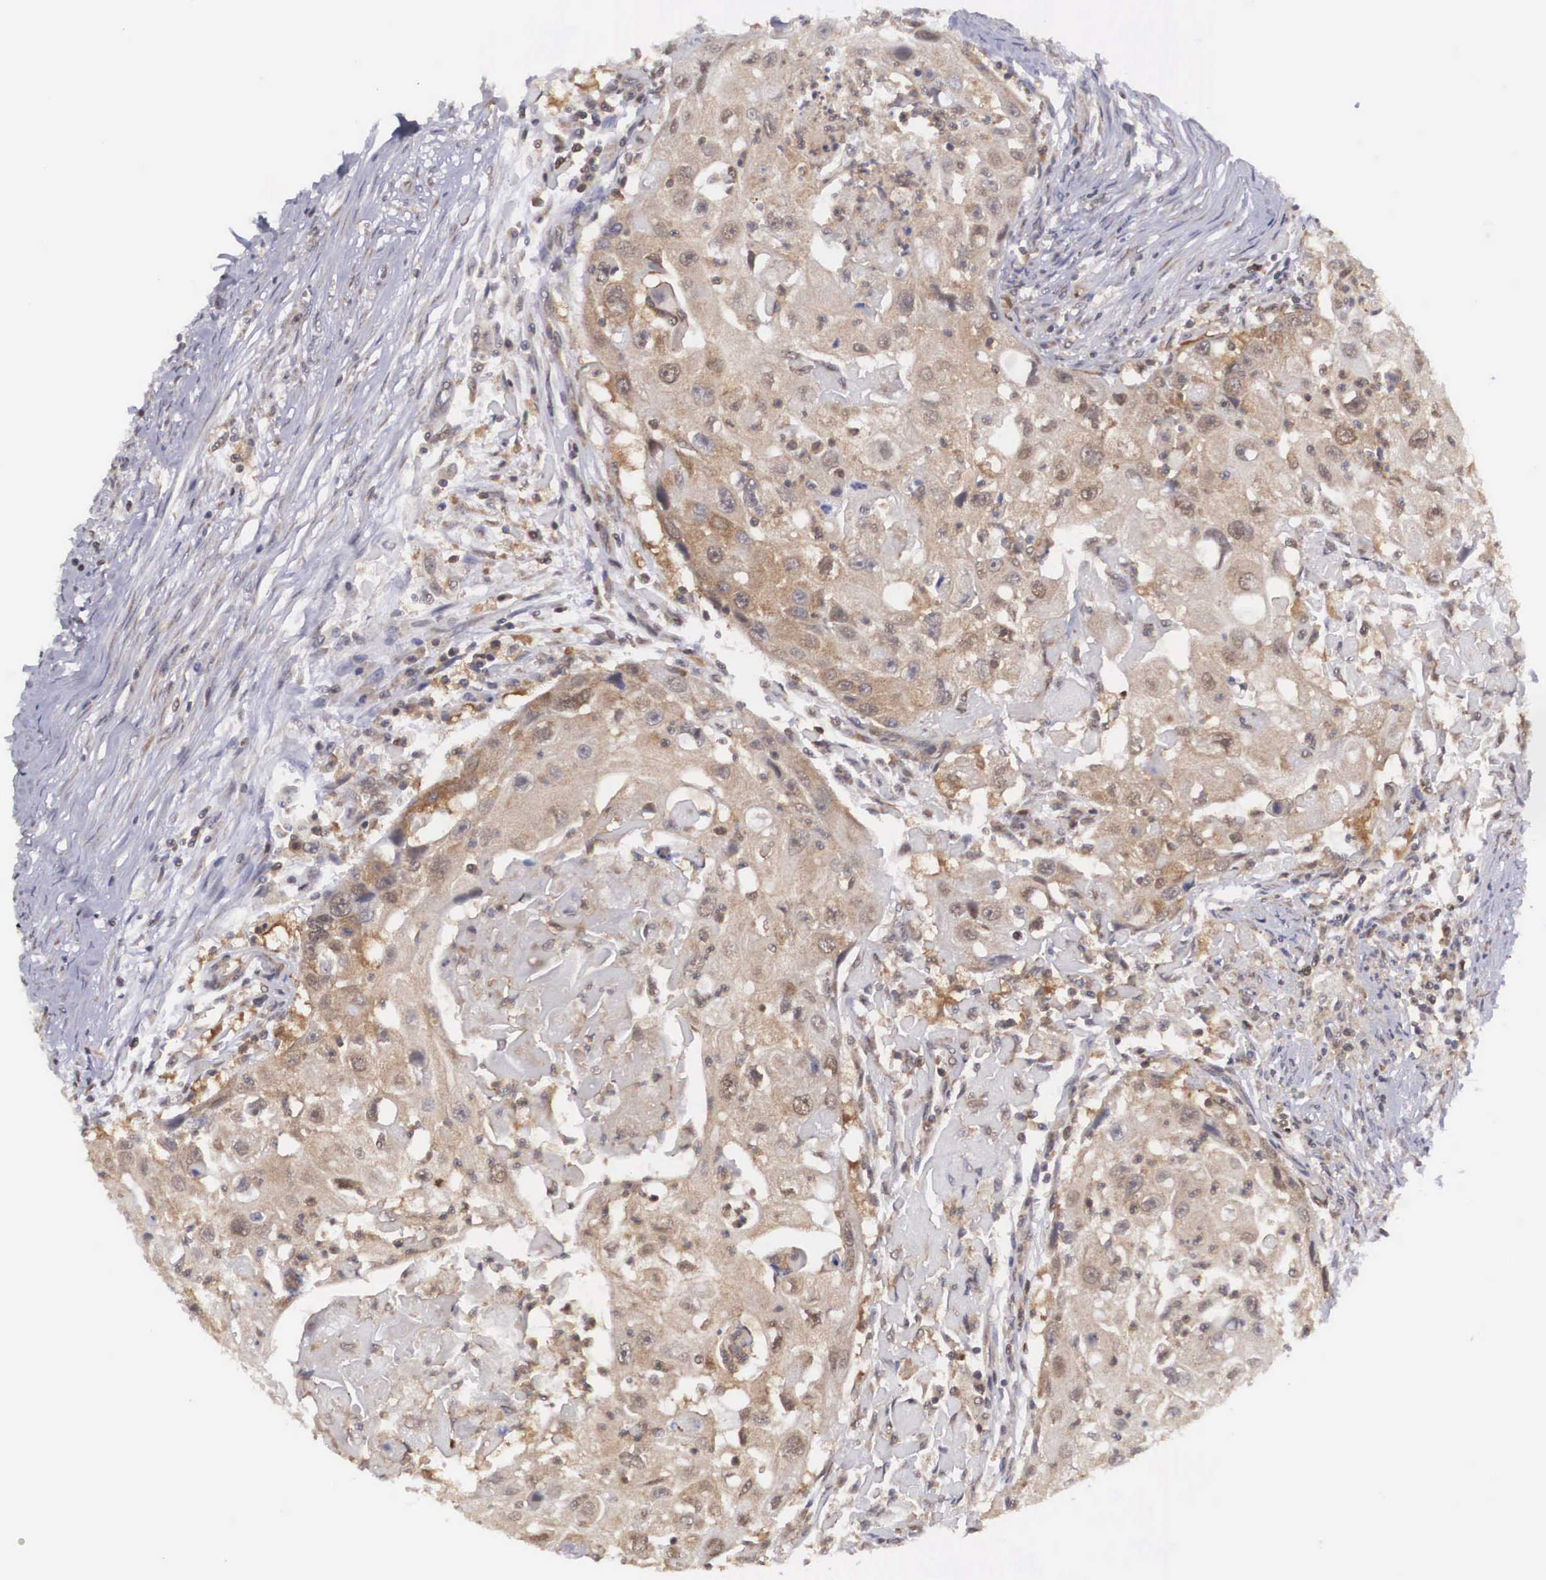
{"staining": {"intensity": "moderate", "quantity": ">75%", "location": "cytoplasmic/membranous,nuclear"}, "tissue": "head and neck cancer", "cell_type": "Tumor cells", "image_type": "cancer", "snomed": [{"axis": "morphology", "description": "Squamous cell carcinoma, NOS"}, {"axis": "topography", "description": "Head-Neck"}], "caption": "The image displays a brown stain indicating the presence of a protein in the cytoplasmic/membranous and nuclear of tumor cells in head and neck squamous cell carcinoma. The staining was performed using DAB to visualize the protein expression in brown, while the nuclei were stained in blue with hematoxylin (Magnification: 20x).", "gene": "ADSL", "patient": {"sex": "male", "age": 64}}